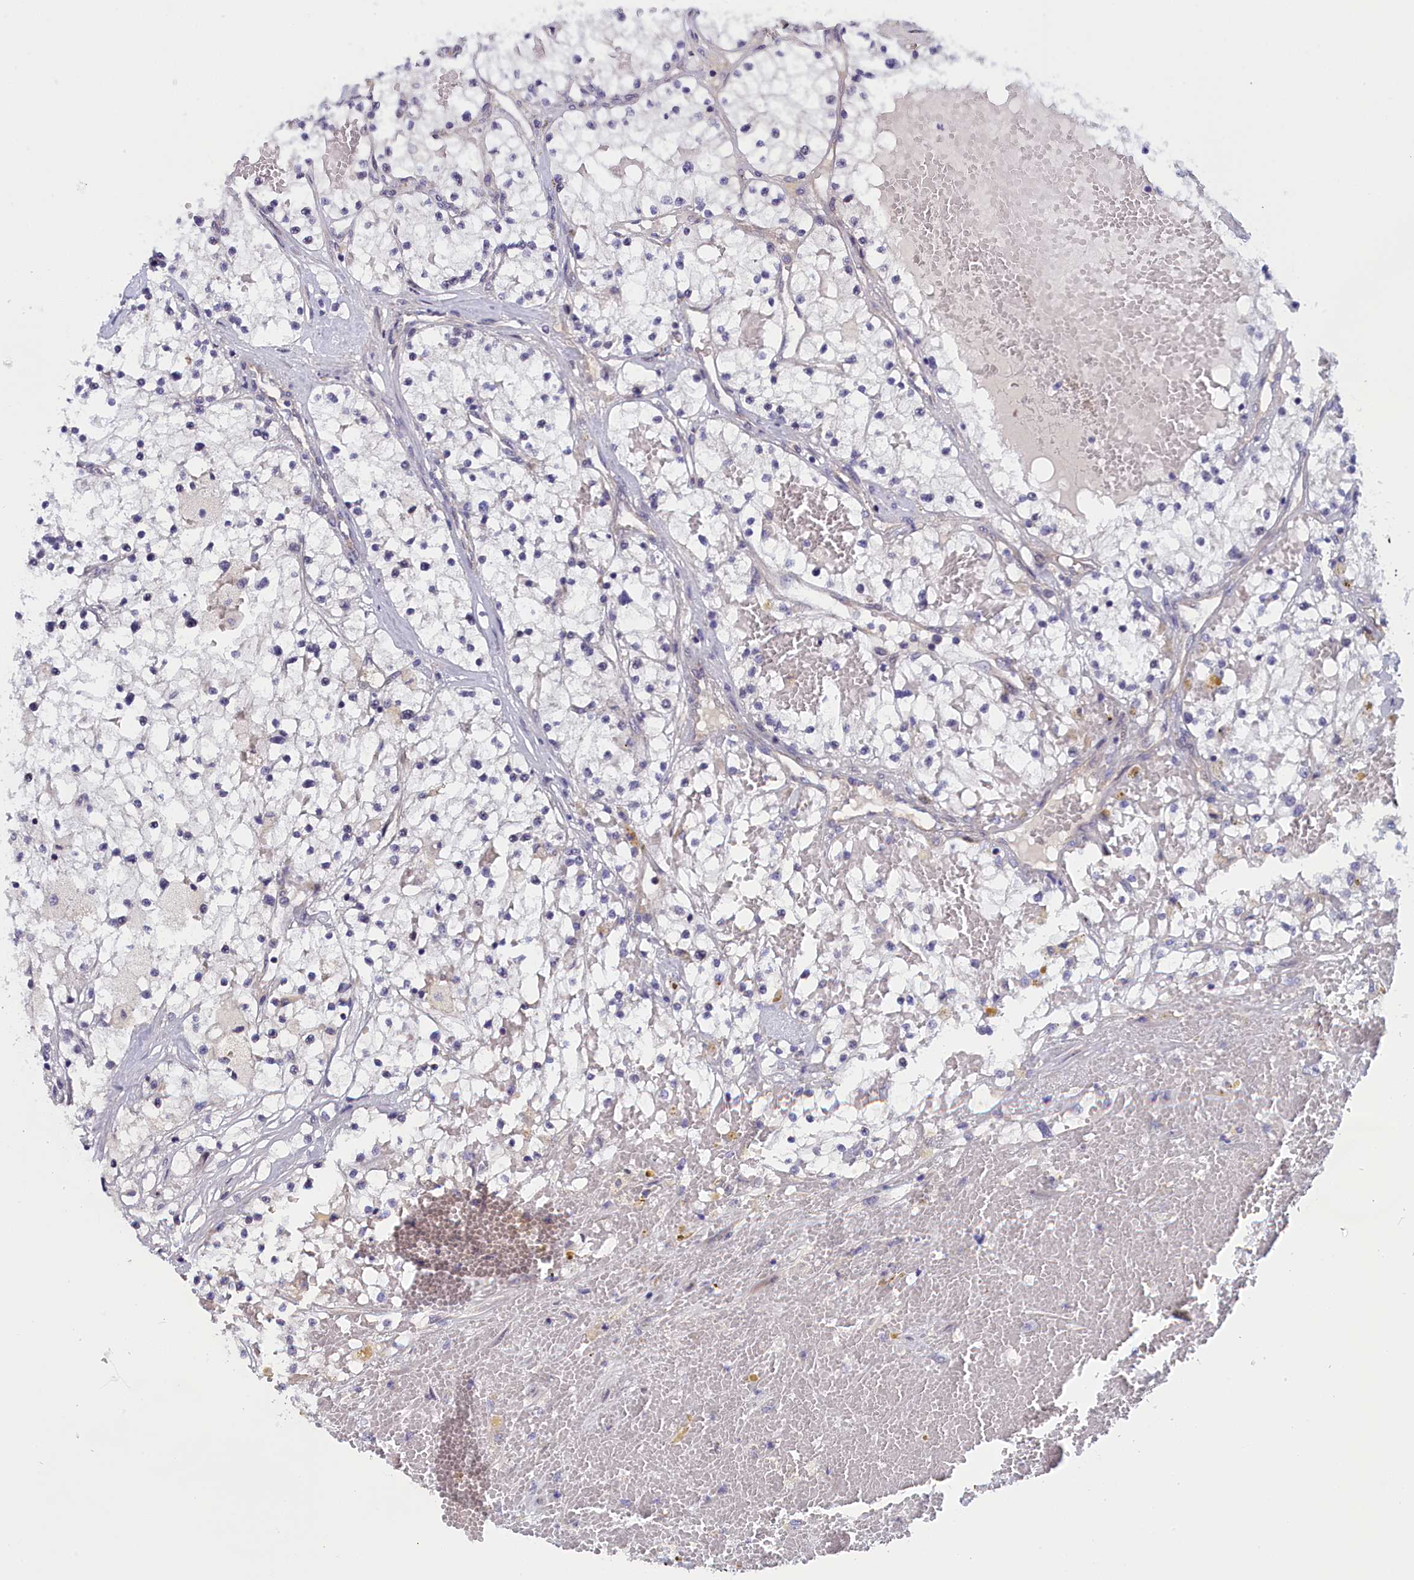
{"staining": {"intensity": "negative", "quantity": "none", "location": "none"}, "tissue": "renal cancer", "cell_type": "Tumor cells", "image_type": "cancer", "snomed": [{"axis": "morphology", "description": "Normal tissue, NOS"}, {"axis": "morphology", "description": "Adenocarcinoma, NOS"}, {"axis": "topography", "description": "Kidney"}], "caption": "Photomicrograph shows no protein staining in tumor cells of renal adenocarcinoma tissue.", "gene": "IGFALS", "patient": {"sex": "male", "age": 68}}